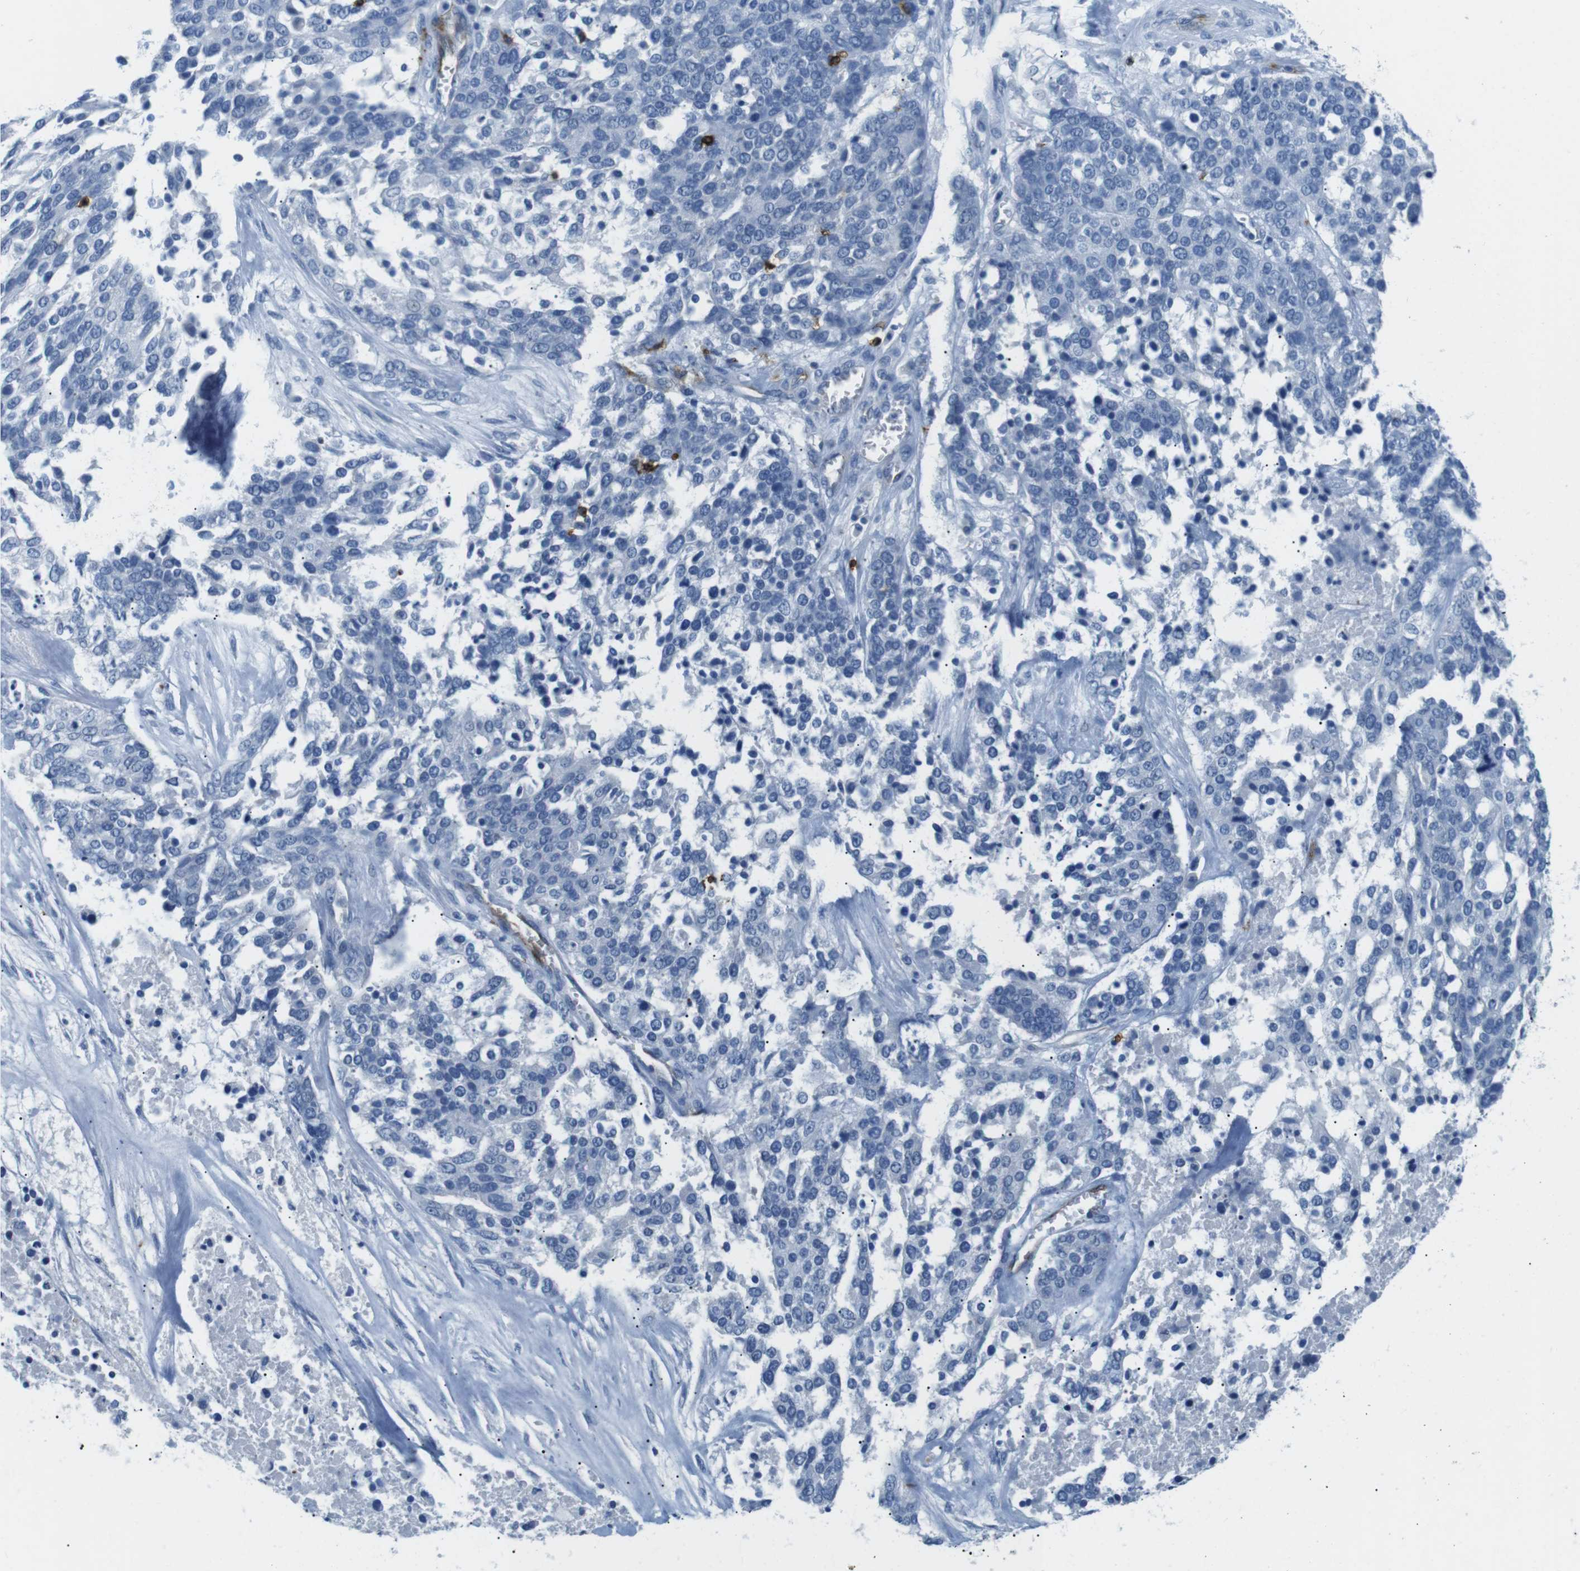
{"staining": {"intensity": "negative", "quantity": "none", "location": "none"}, "tissue": "ovarian cancer", "cell_type": "Tumor cells", "image_type": "cancer", "snomed": [{"axis": "morphology", "description": "Cystadenocarcinoma, serous, NOS"}, {"axis": "topography", "description": "Ovary"}], "caption": "This is a micrograph of IHC staining of ovarian cancer, which shows no positivity in tumor cells.", "gene": "TNFRSF4", "patient": {"sex": "female", "age": 44}}